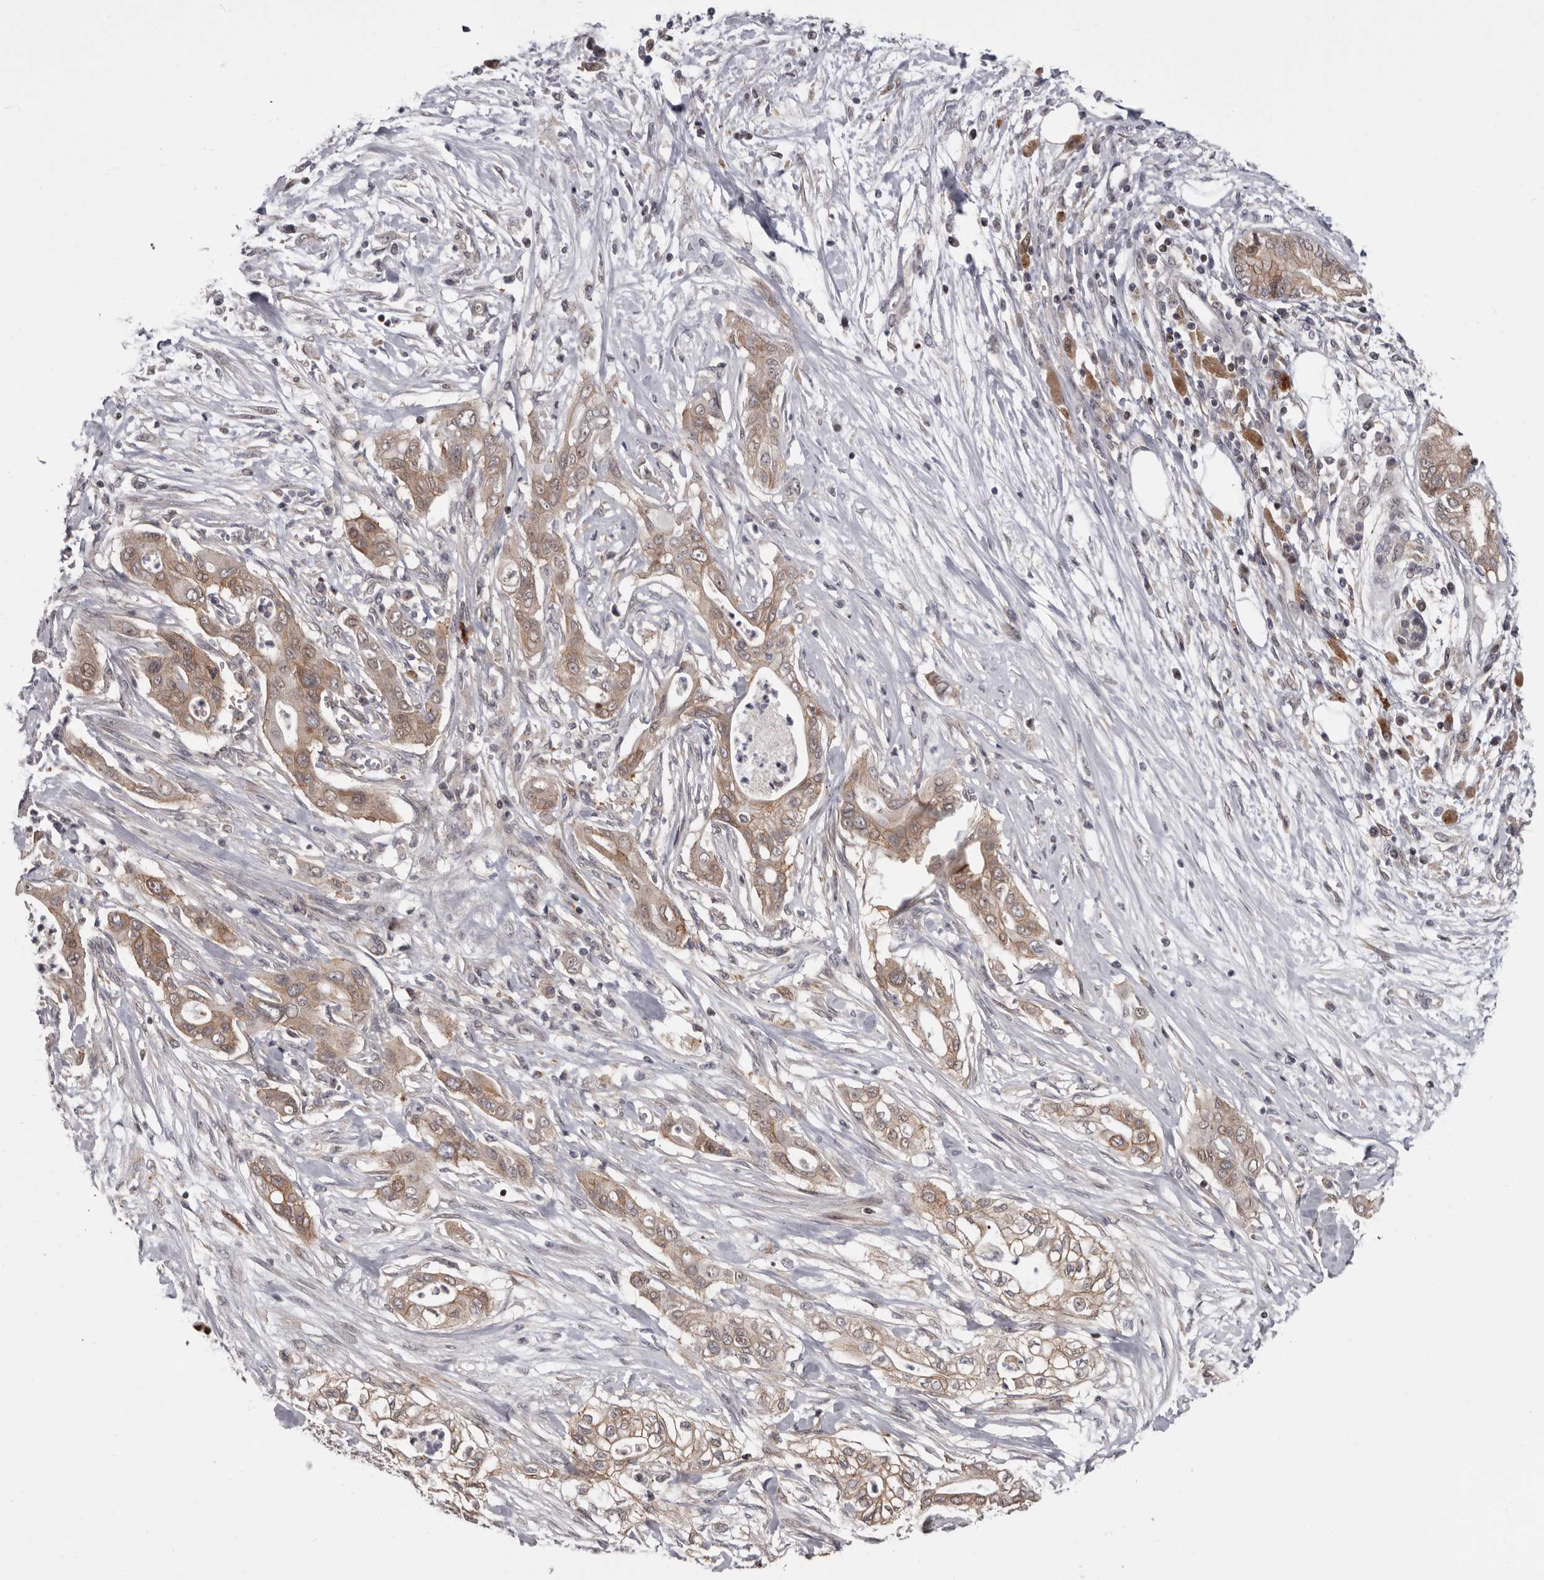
{"staining": {"intensity": "weak", "quantity": ">75%", "location": "cytoplasmic/membranous"}, "tissue": "pancreatic cancer", "cell_type": "Tumor cells", "image_type": "cancer", "snomed": [{"axis": "morphology", "description": "Adenocarcinoma, NOS"}, {"axis": "topography", "description": "Pancreas"}], "caption": "Weak cytoplasmic/membranous expression is appreciated in about >75% of tumor cells in adenocarcinoma (pancreatic). (brown staining indicates protein expression, while blue staining denotes nuclei).", "gene": "FGFR4", "patient": {"sex": "male", "age": 58}}